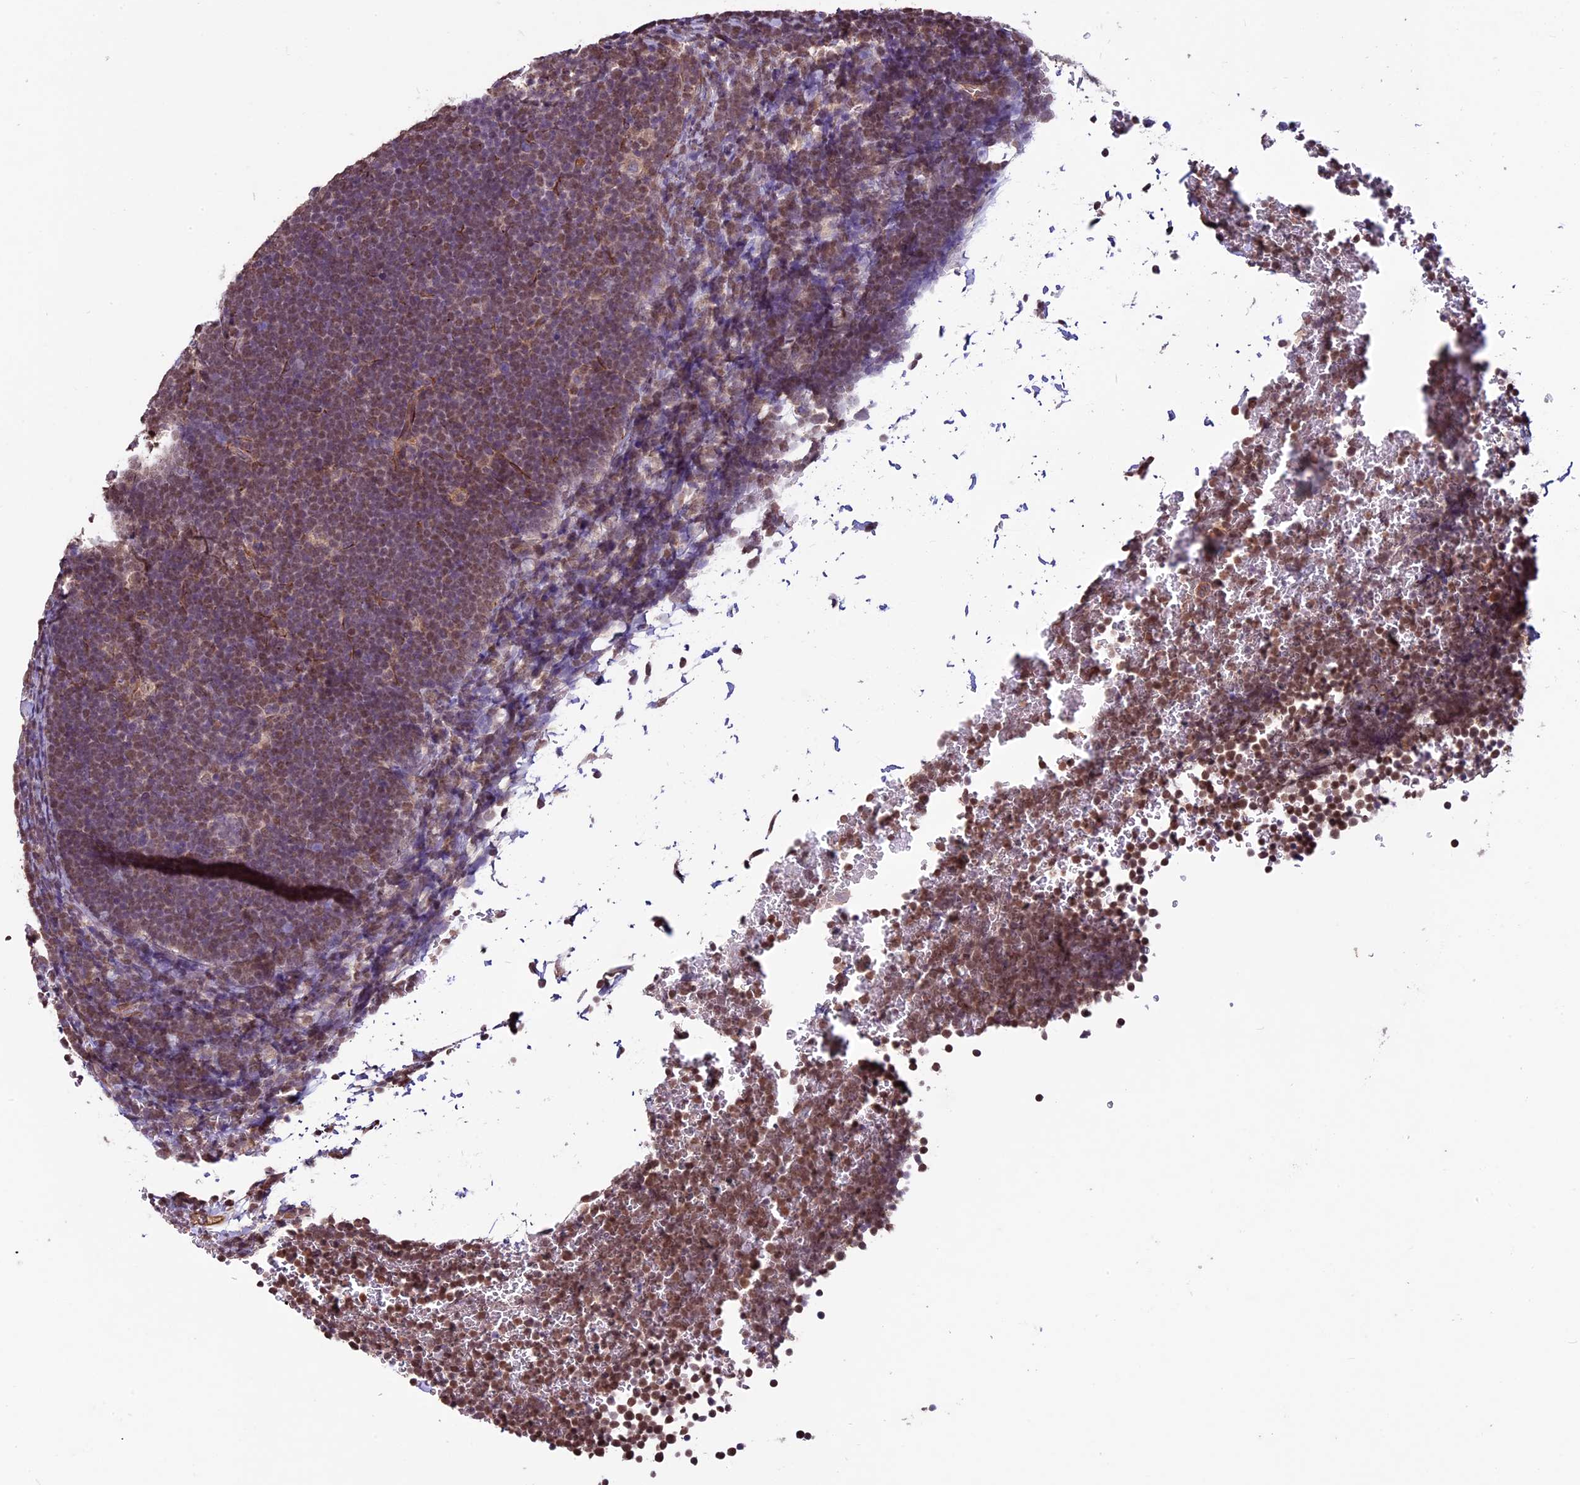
{"staining": {"intensity": "moderate", "quantity": ">75%", "location": "nuclear"}, "tissue": "lymphoma", "cell_type": "Tumor cells", "image_type": "cancer", "snomed": [{"axis": "morphology", "description": "Malignant lymphoma, non-Hodgkin's type, High grade"}, {"axis": "topography", "description": "Lymph node"}], "caption": "A brown stain highlights moderate nuclear staining of a protein in lymphoma tumor cells.", "gene": "C3orf70", "patient": {"sex": "male", "age": 13}}